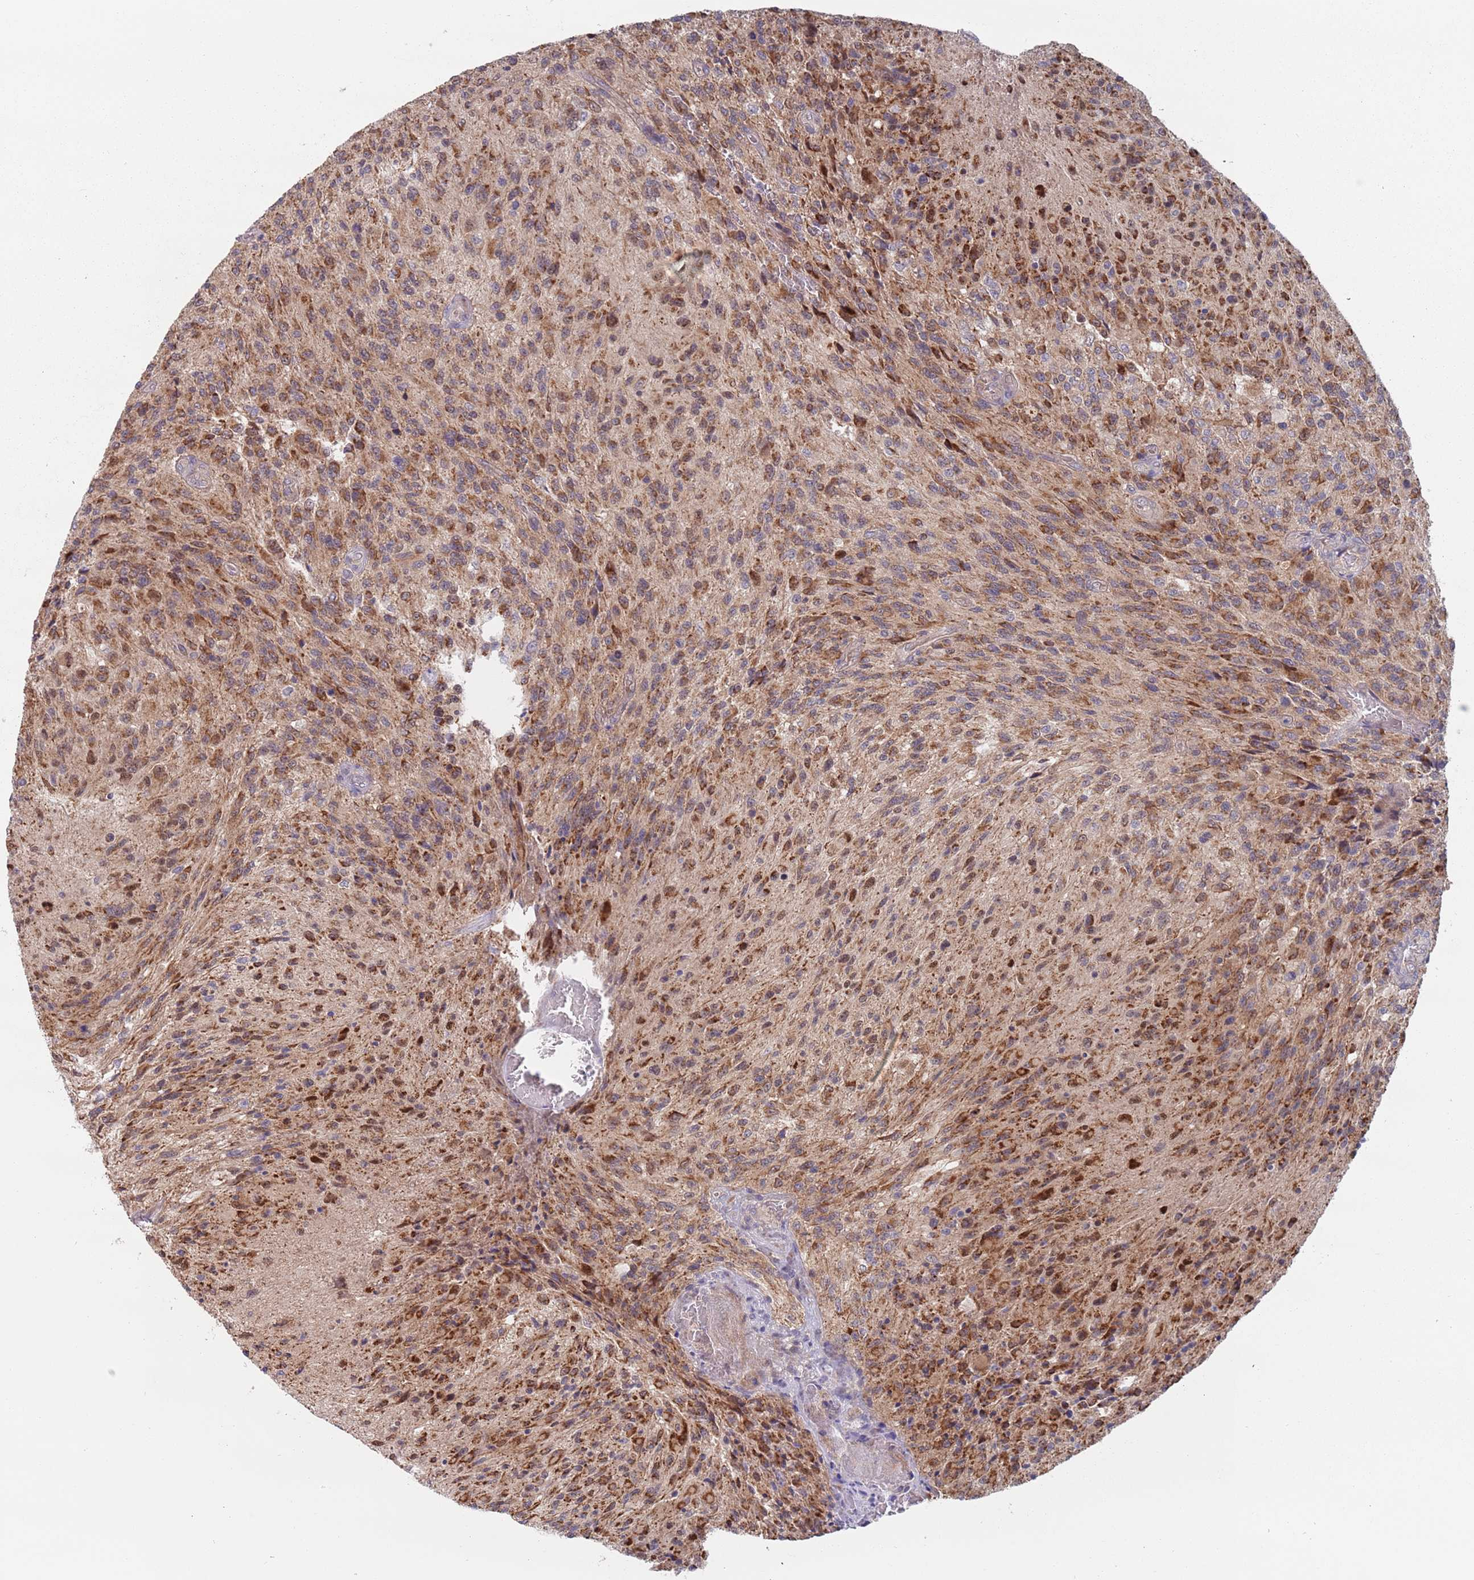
{"staining": {"intensity": "moderate", "quantity": ">75%", "location": "cytoplasmic/membranous,nuclear"}, "tissue": "glioma", "cell_type": "Tumor cells", "image_type": "cancer", "snomed": [{"axis": "morphology", "description": "Normal tissue, NOS"}, {"axis": "morphology", "description": "Glioma, malignant, High grade"}, {"axis": "topography", "description": "Cerebral cortex"}], "caption": "A high-resolution histopathology image shows IHC staining of high-grade glioma (malignant), which exhibits moderate cytoplasmic/membranous and nuclear expression in about >75% of tumor cells.", "gene": "ZNF140", "patient": {"sex": "male", "age": 56}}